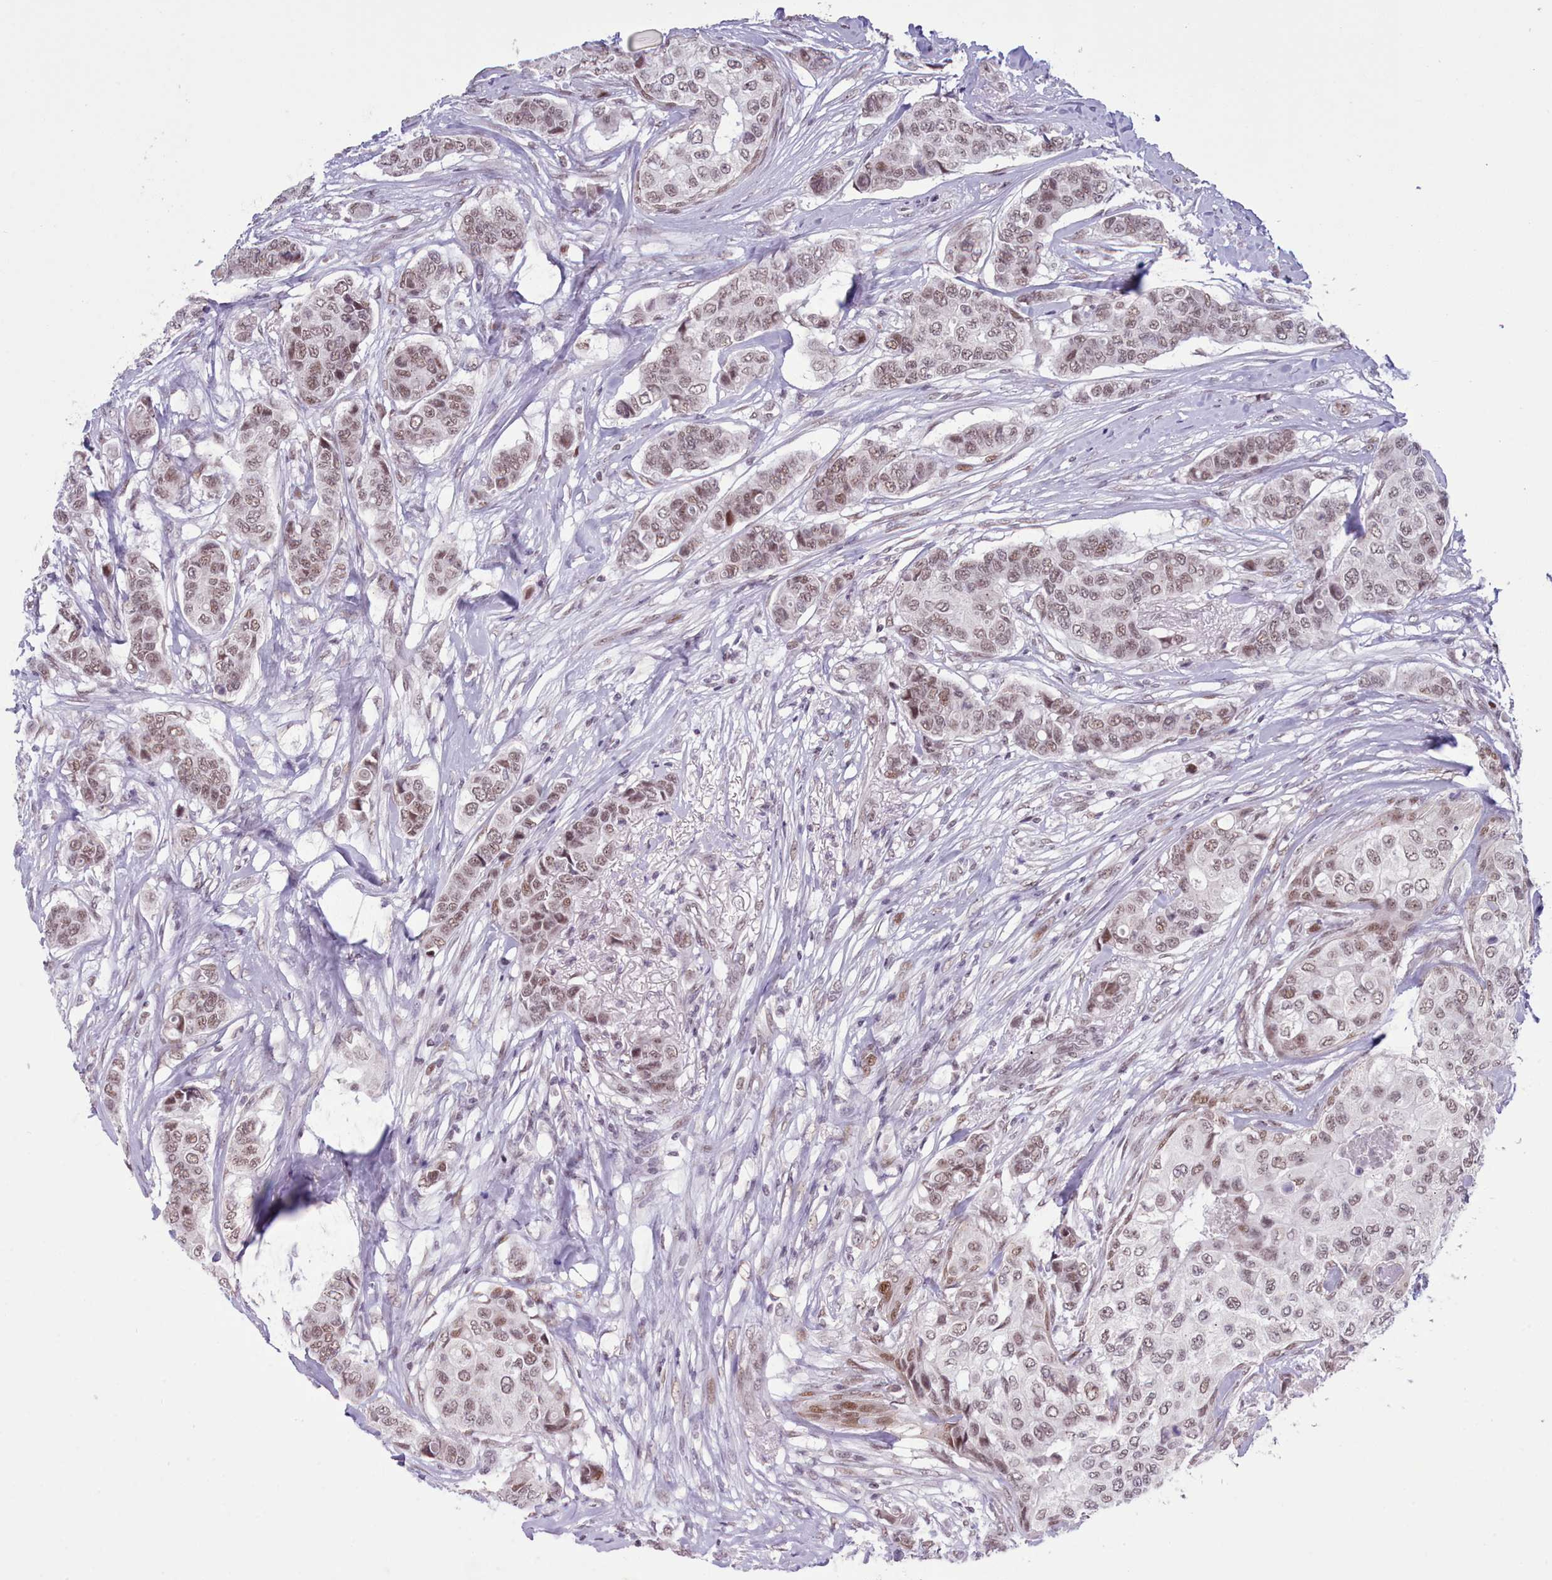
{"staining": {"intensity": "weak", "quantity": ">75%", "location": "nuclear"}, "tissue": "breast cancer", "cell_type": "Tumor cells", "image_type": "cancer", "snomed": [{"axis": "morphology", "description": "Lobular carcinoma"}, {"axis": "topography", "description": "Breast"}], "caption": "This micrograph exhibits IHC staining of human lobular carcinoma (breast), with low weak nuclear expression in approximately >75% of tumor cells.", "gene": "RFX1", "patient": {"sex": "female", "age": 51}}